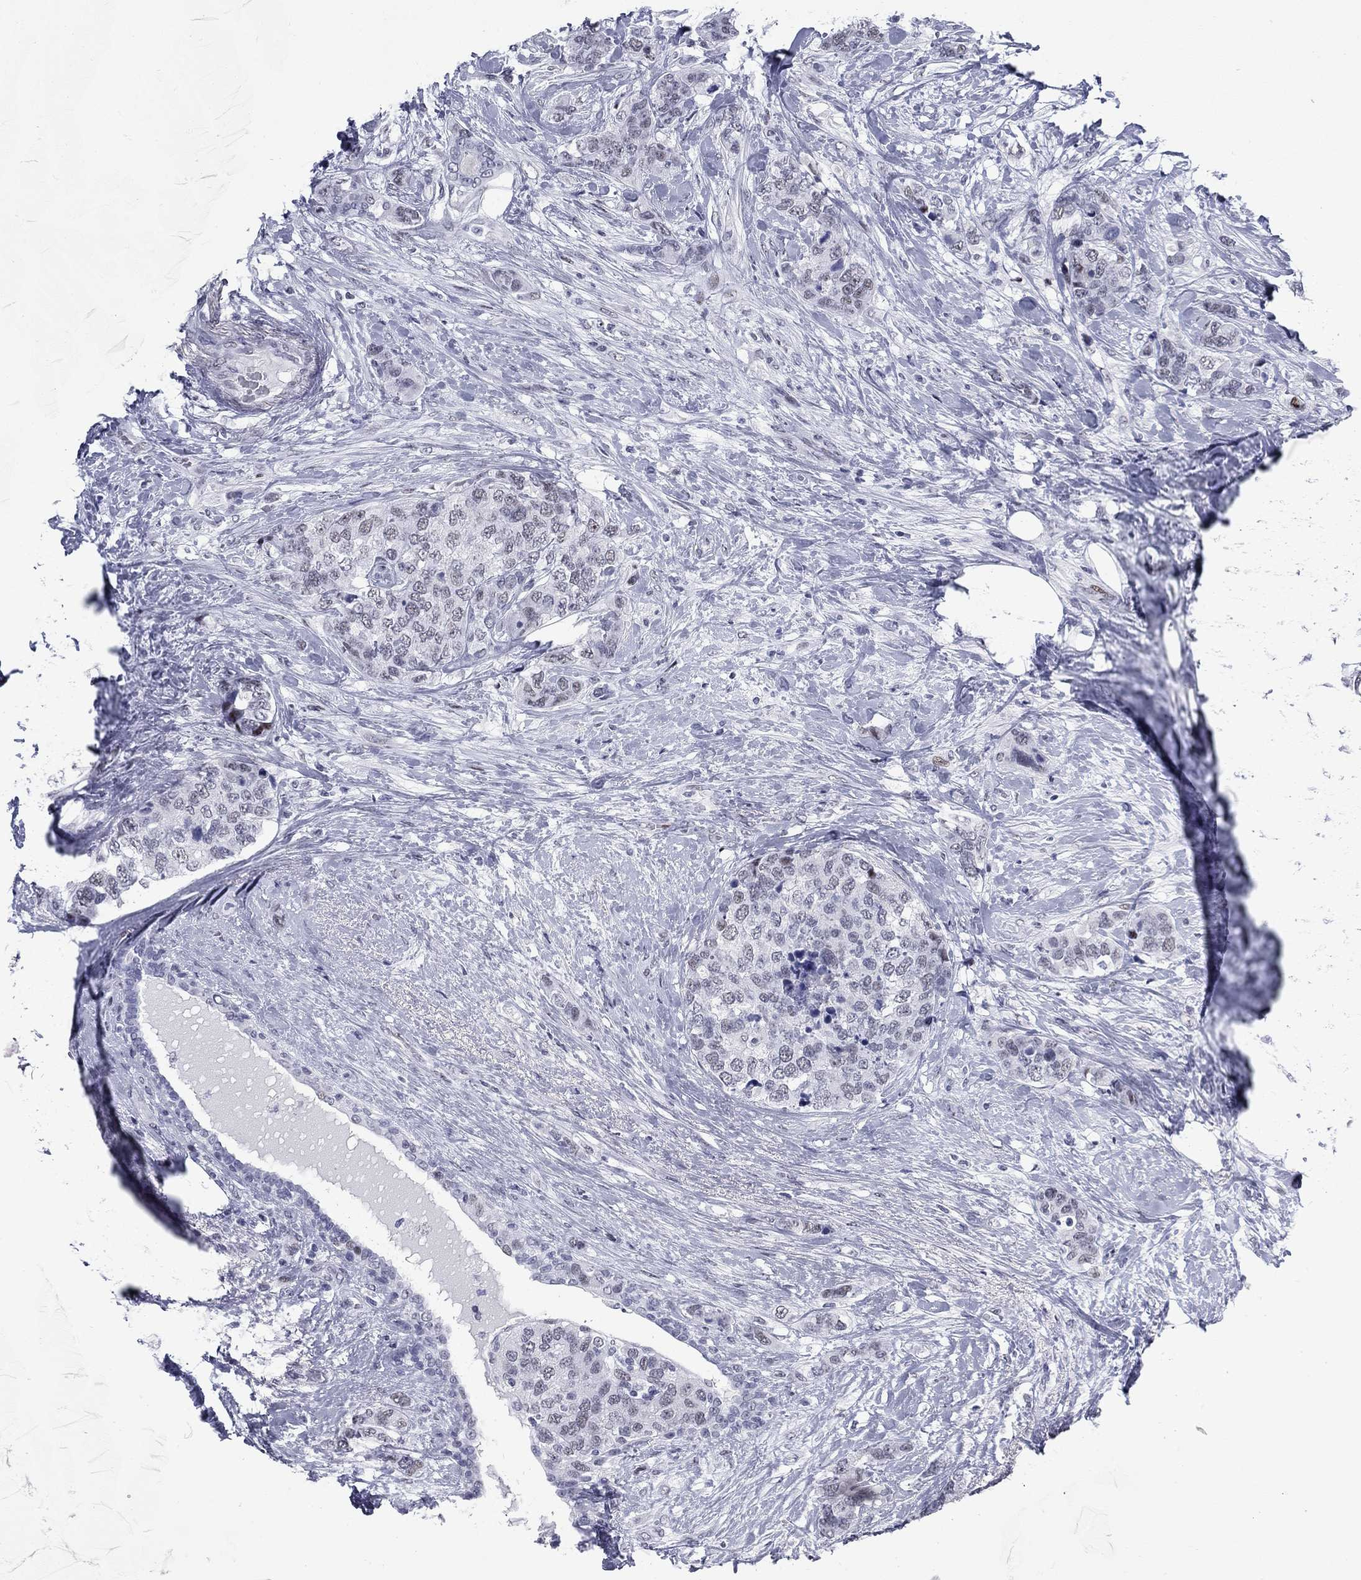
{"staining": {"intensity": "negative", "quantity": "none", "location": "none"}, "tissue": "breast cancer", "cell_type": "Tumor cells", "image_type": "cancer", "snomed": [{"axis": "morphology", "description": "Lobular carcinoma"}, {"axis": "topography", "description": "Breast"}], "caption": "The IHC photomicrograph has no significant staining in tumor cells of breast lobular carcinoma tissue. (DAB (3,3'-diaminobenzidine) immunohistochemistry (IHC), high magnification).", "gene": "ASF1B", "patient": {"sex": "female", "age": 59}}